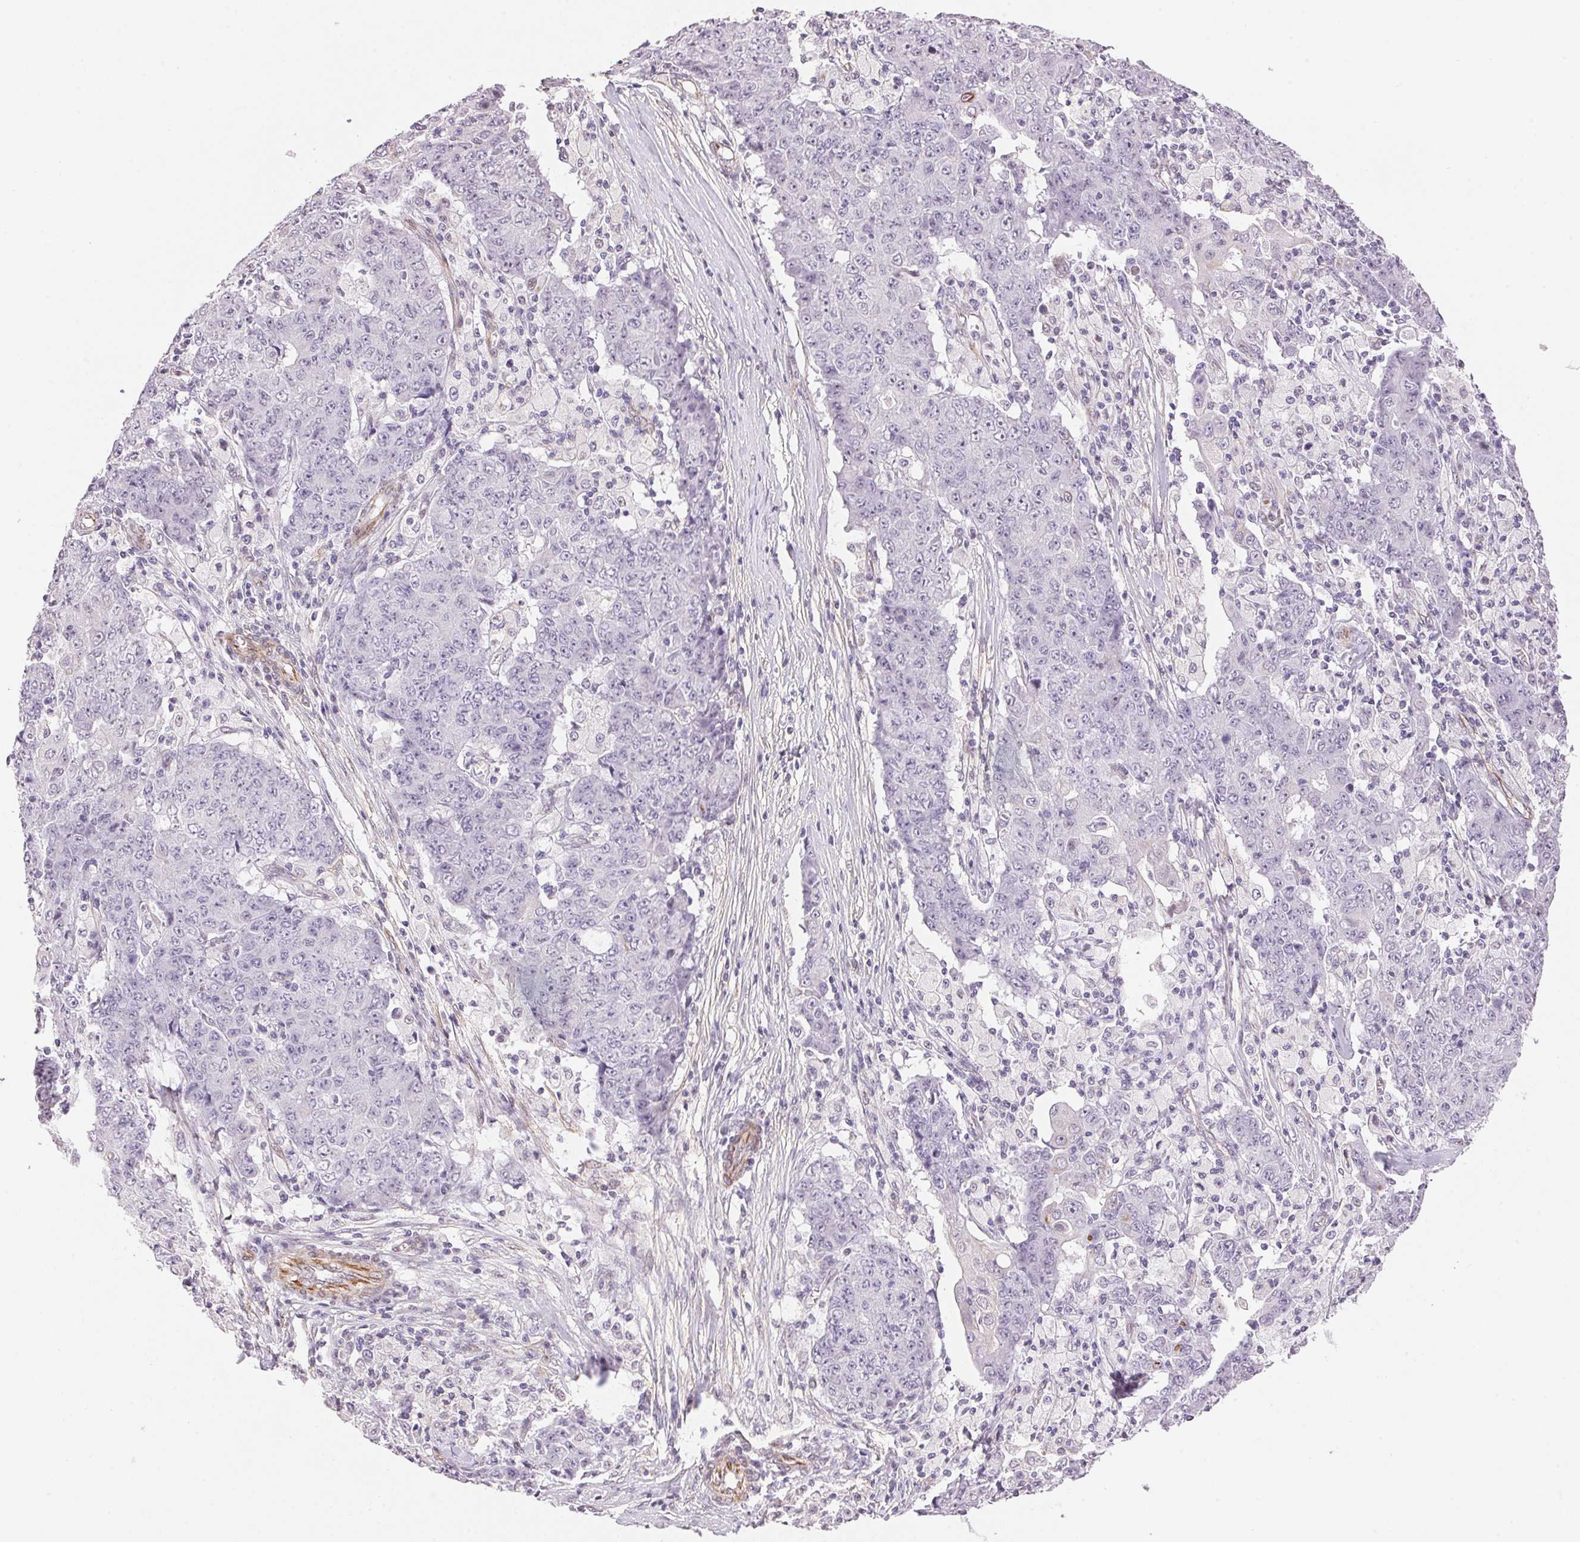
{"staining": {"intensity": "negative", "quantity": "none", "location": "none"}, "tissue": "ovarian cancer", "cell_type": "Tumor cells", "image_type": "cancer", "snomed": [{"axis": "morphology", "description": "Carcinoma, endometroid"}, {"axis": "topography", "description": "Ovary"}], "caption": "Micrograph shows no significant protein staining in tumor cells of endometroid carcinoma (ovarian).", "gene": "GYG2", "patient": {"sex": "female", "age": 42}}